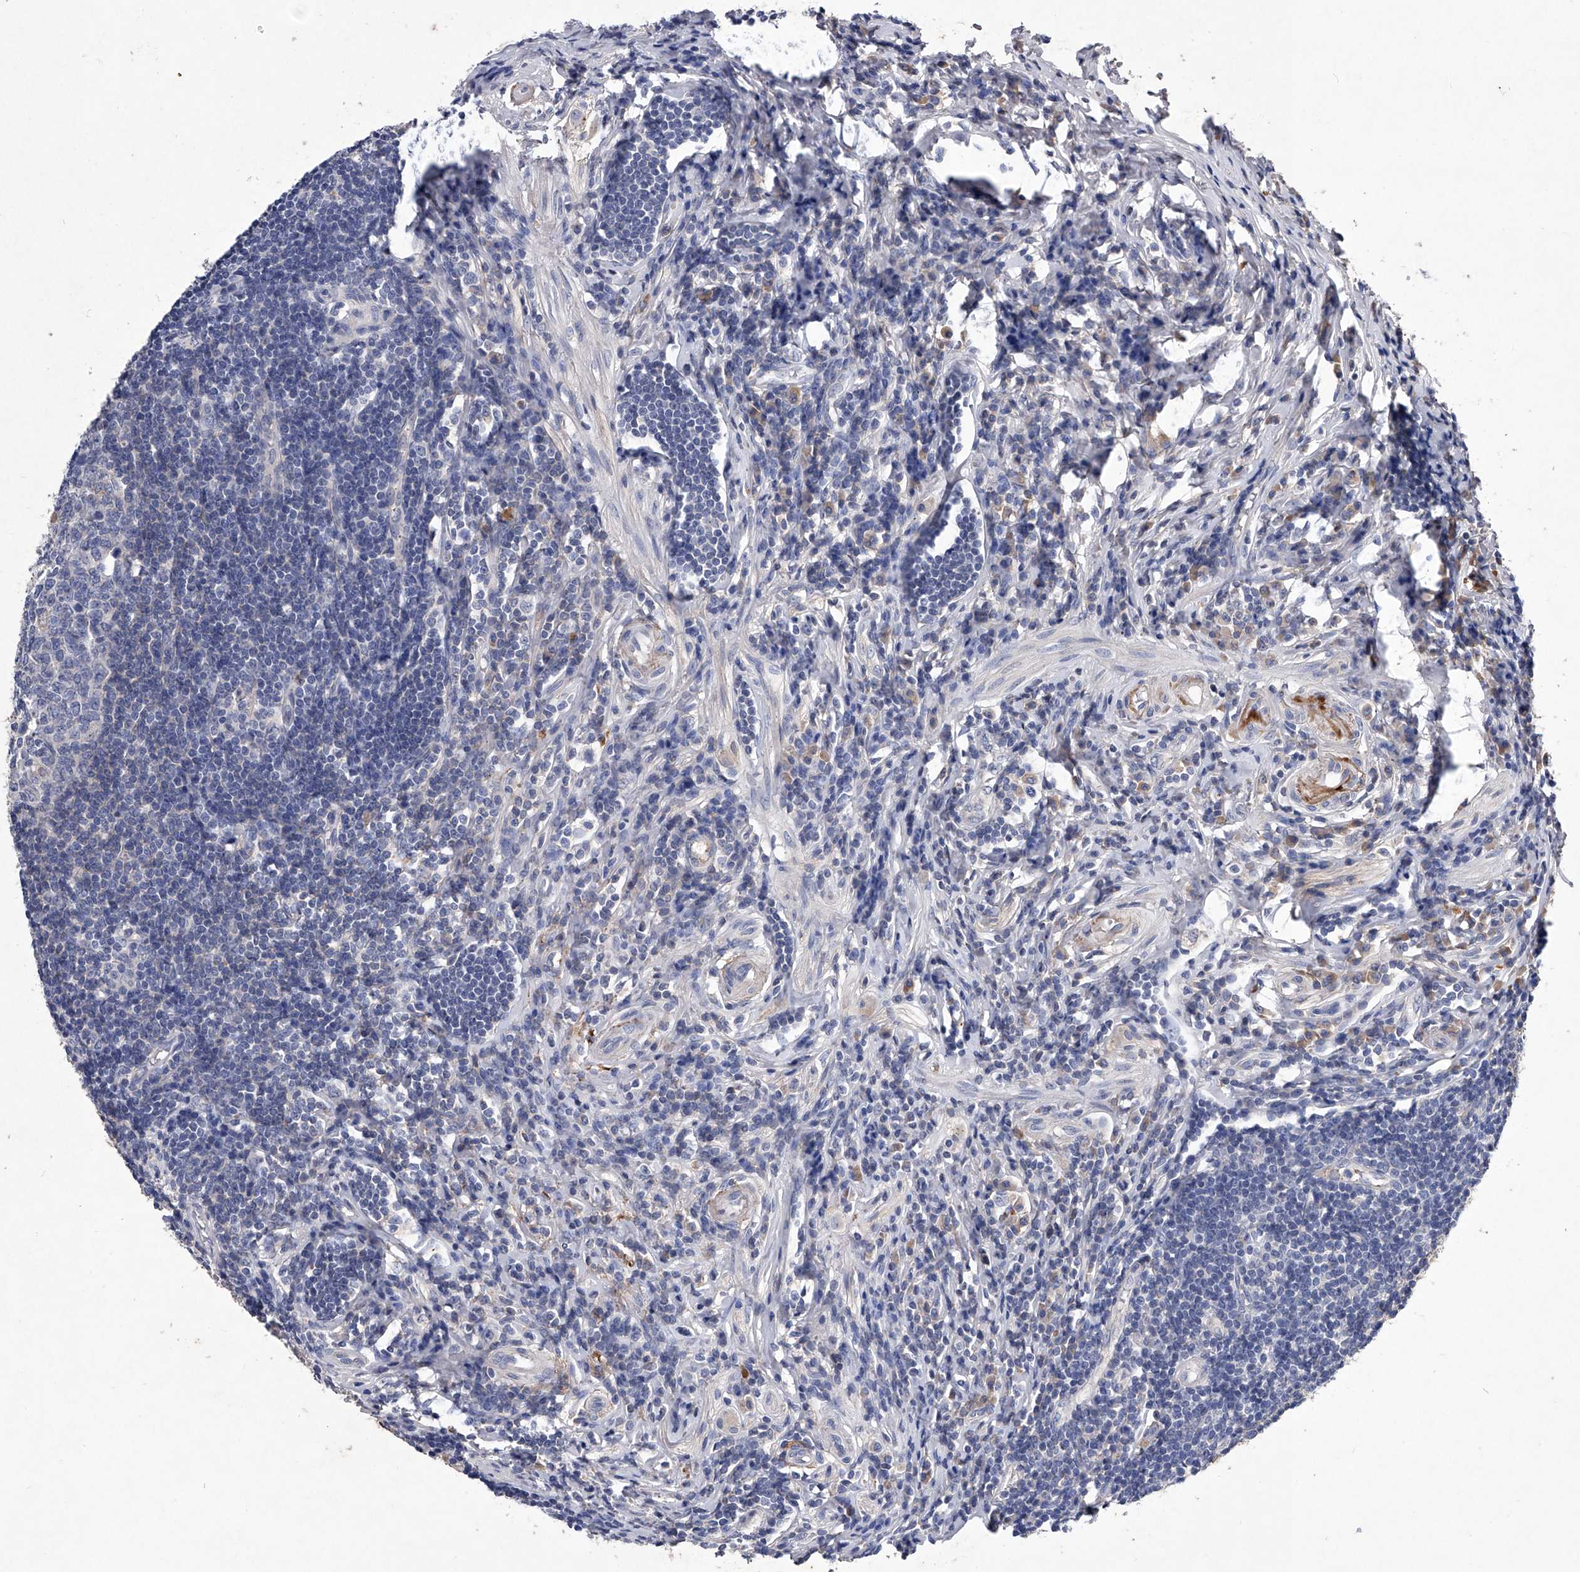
{"staining": {"intensity": "weak", "quantity": "<25%", "location": "cytoplasmic/membranous"}, "tissue": "appendix", "cell_type": "Glandular cells", "image_type": "normal", "snomed": [{"axis": "morphology", "description": "Normal tissue, NOS"}, {"axis": "topography", "description": "Appendix"}], "caption": "Immunohistochemical staining of benign appendix displays no significant positivity in glandular cells.", "gene": "C5", "patient": {"sex": "female", "age": 54}}